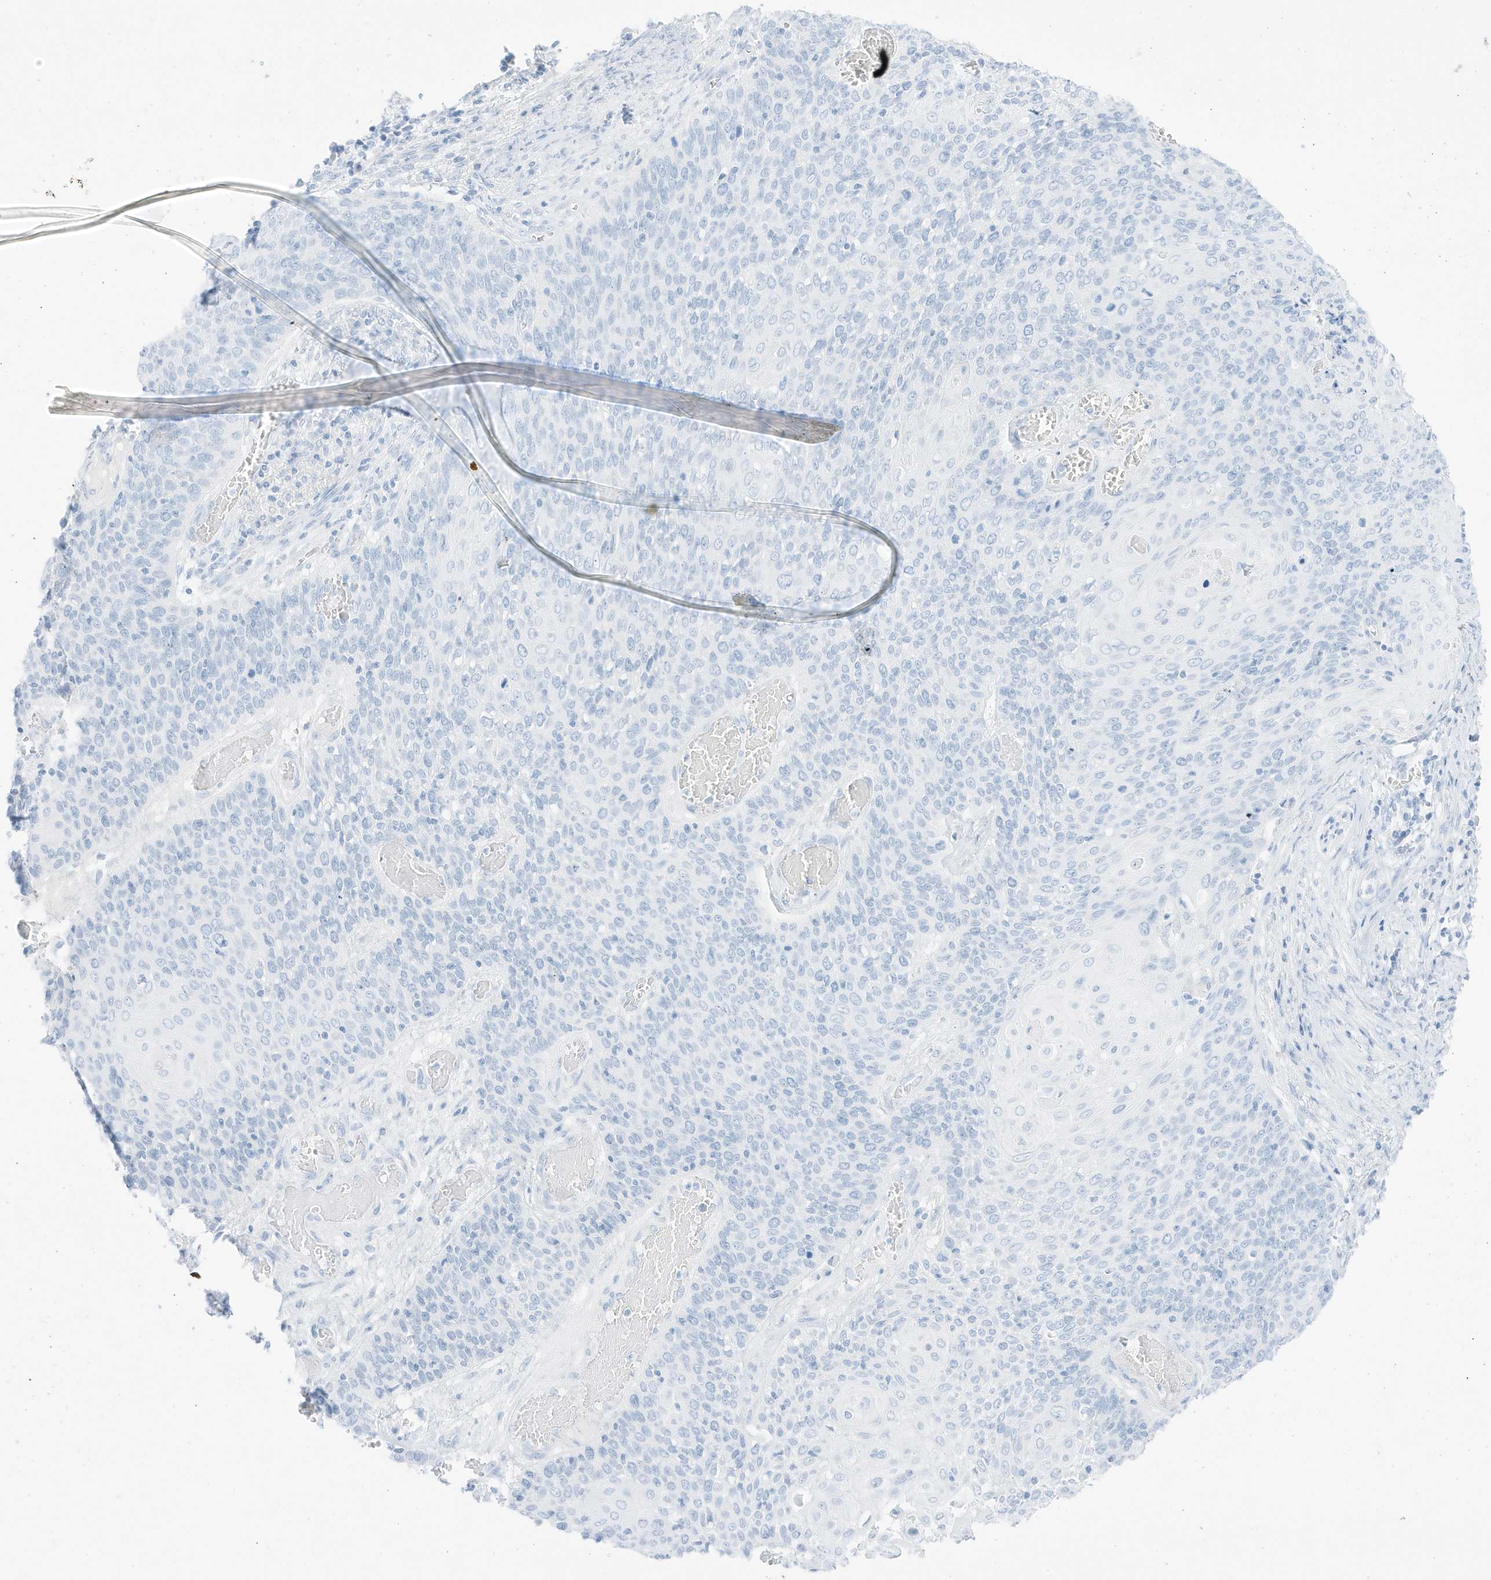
{"staining": {"intensity": "negative", "quantity": "none", "location": "none"}, "tissue": "cervical cancer", "cell_type": "Tumor cells", "image_type": "cancer", "snomed": [{"axis": "morphology", "description": "Squamous cell carcinoma, NOS"}, {"axis": "topography", "description": "Cervix"}], "caption": "IHC image of cervical squamous cell carcinoma stained for a protein (brown), which reveals no expression in tumor cells.", "gene": "SLC22A13", "patient": {"sex": "female", "age": 39}}